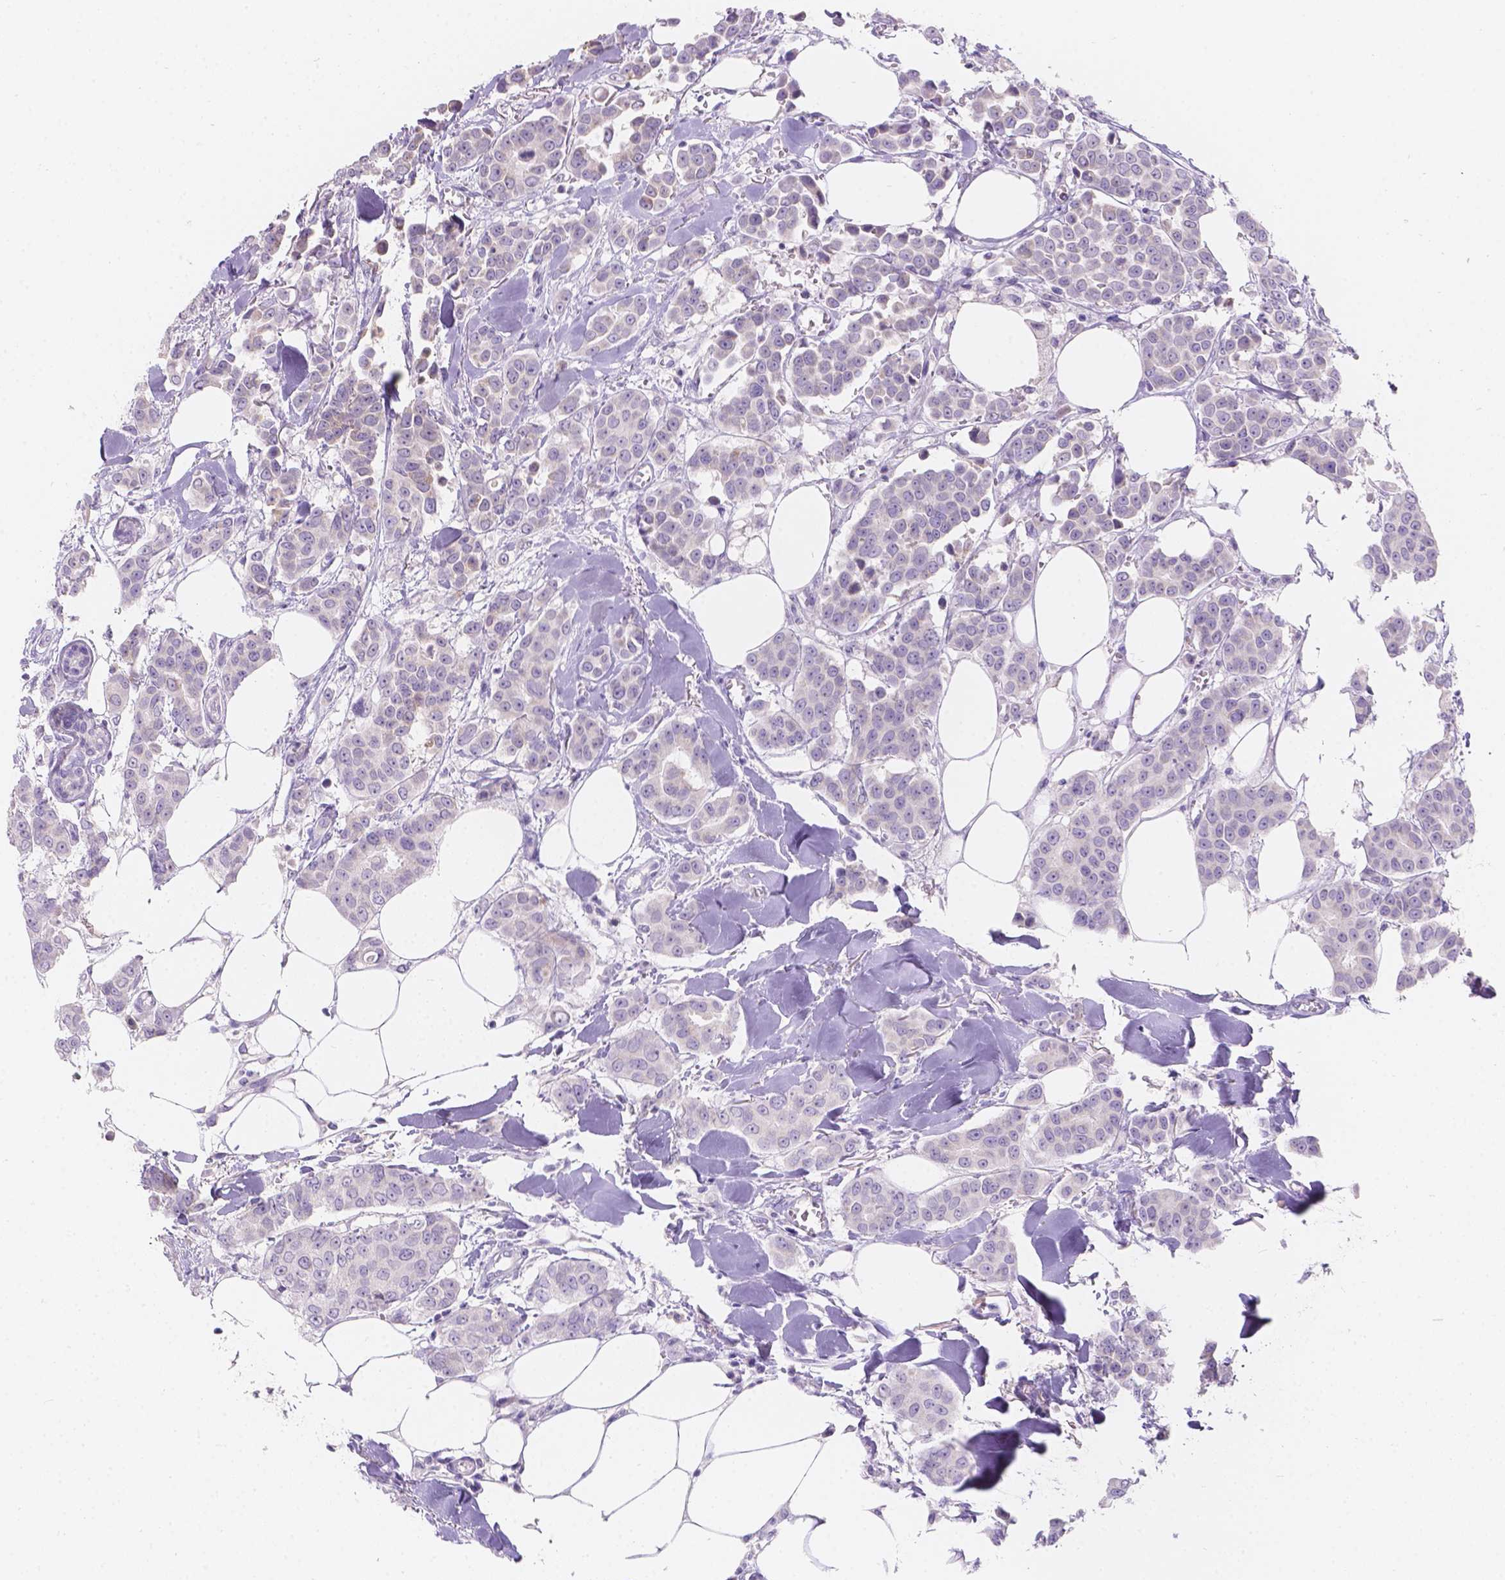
{"staining": {"intensity": "negative", "quantity": "none", "location": "none"}, "tissue": "breast cancer", "cell_type": "Tumor cells", "image_type": "cancer", "snomed": [{"axis": "morphology", "description": "Duct carcinoma"}, {"axis": "topography", "description": "Breast"}], "caption": "Immunohistochemistry (IHC) photomicrograph of neoplastic tissue: breast cancer stained with DAB reveals no significant protein expression in tumor cells.", "gene": "HTN3", "patient": {"sex": "female", "age": 94}}